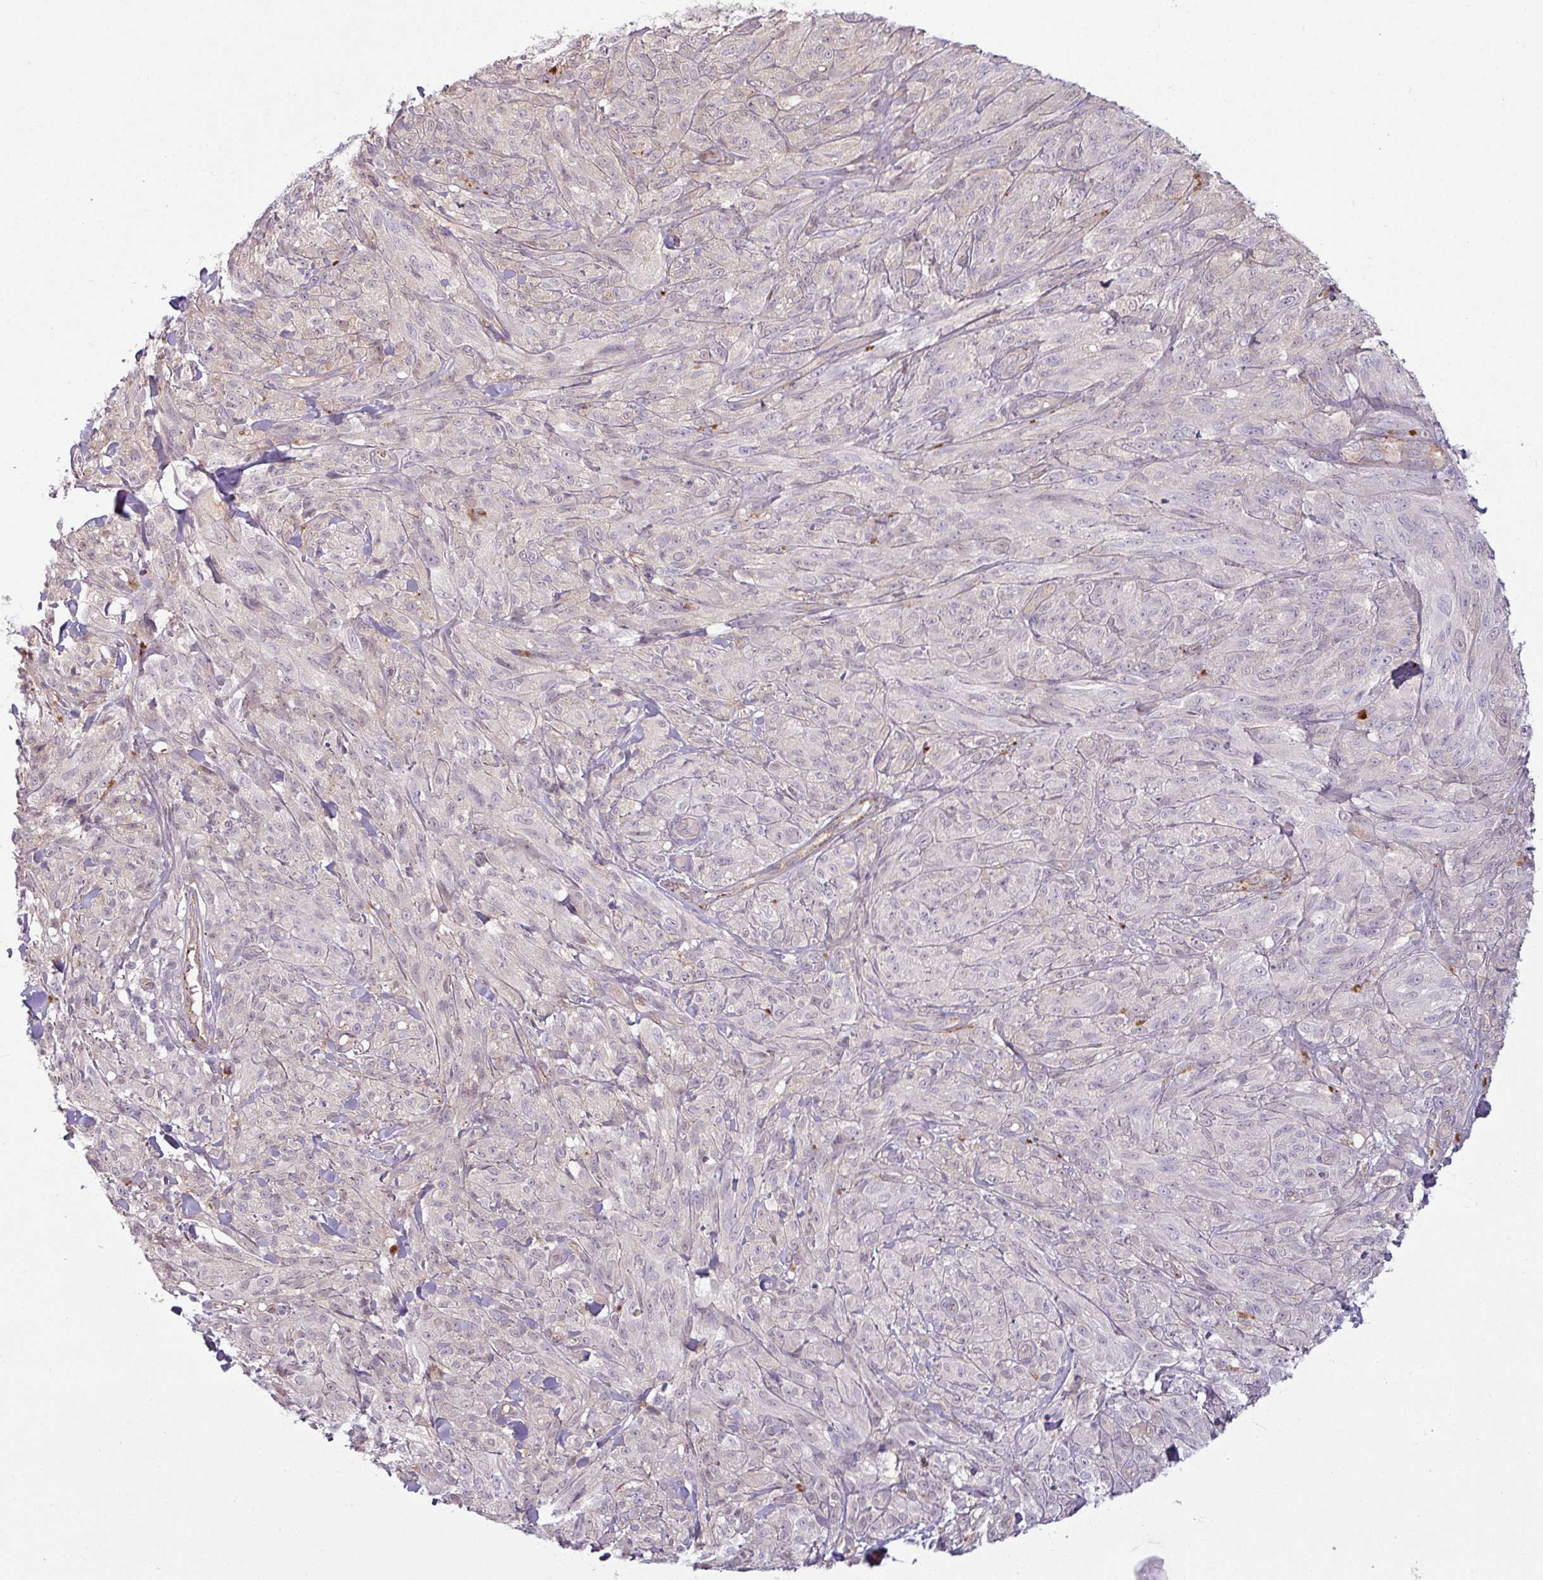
{"staining": {"intensity": "negative", "quantity": "none", "location": "none"}, "tissue": "melanoma", "cell_type": "Tumor cells", "image_type": "cancer", "snomed": [{"axis": "morphology", "description": "Malignant melanoma, NOS"}, {"axis": "topography", "description": "Skin of upper arm"}], "caption": "Immunohistochemical staining of melanoma reveals no significant expression in tumor cells. (Stains: DAB (3,3'-diaminobenzidine) IHC with hematoxylin counter stain, Microscopy: brightfield microscopy at high magnification).", "gene": "CCDC144A", "patient": {"sex": "female", "age": 65}}